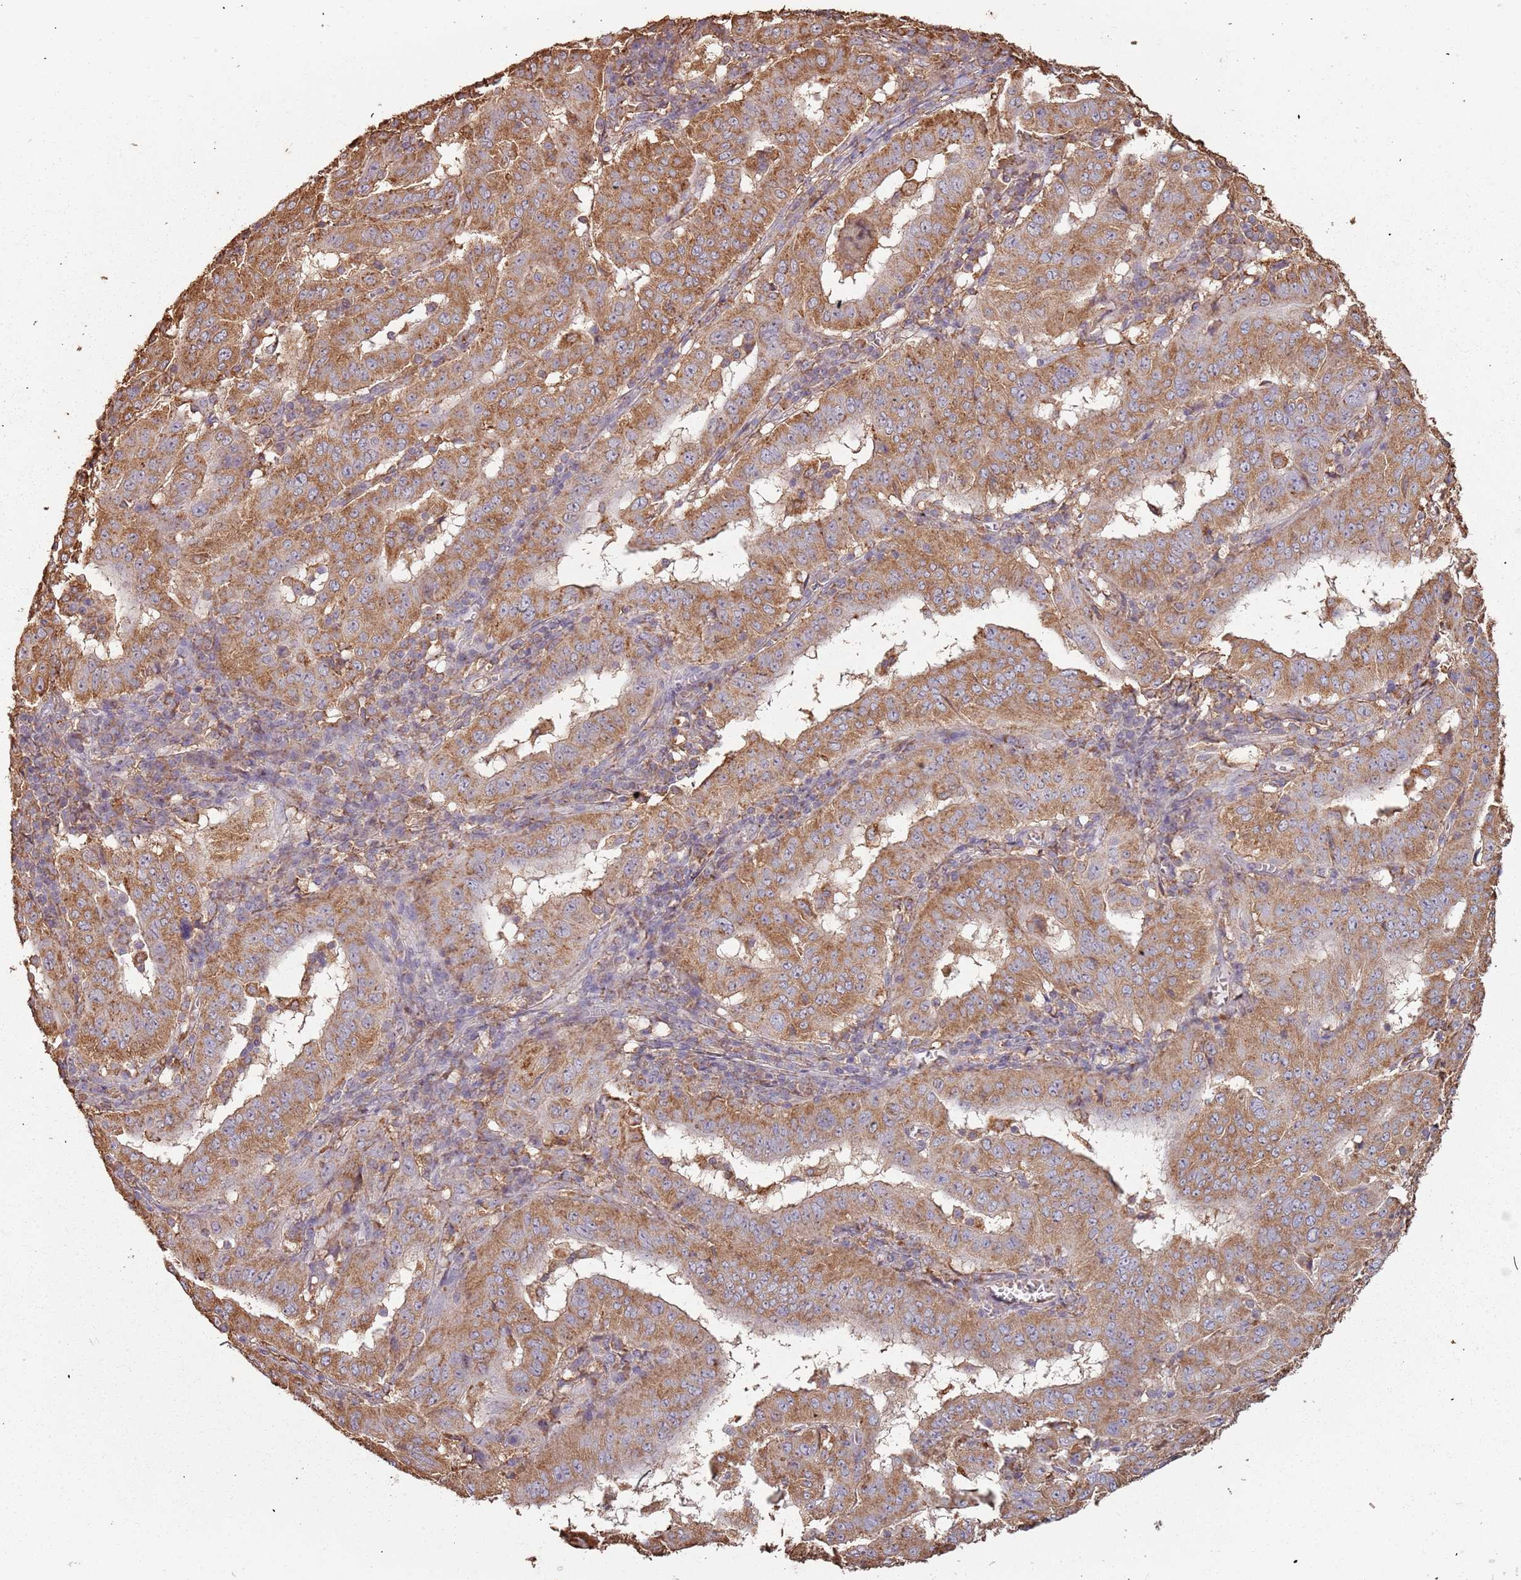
{"staining": {"intensity": "moderate", "quantity": ">75%", "location": "cytoplasmic/membranous"}, "tissue": "pancreatic cancer", "cell_type": "Tumor cells", "image_type": "cancer", "snomed": [{"axis": "morphology", "description": "Adenocarcinoma, NOS"}, {"axis": "topography", "description": "Pancreas"}], "caption": "A brown stain labels moderate cytoplasmic/membranous positivity of a protein in human pancreatic cancer tumor cells.", "gene": "ATOSB", "patient": {"sex": "male", "age": 63}}